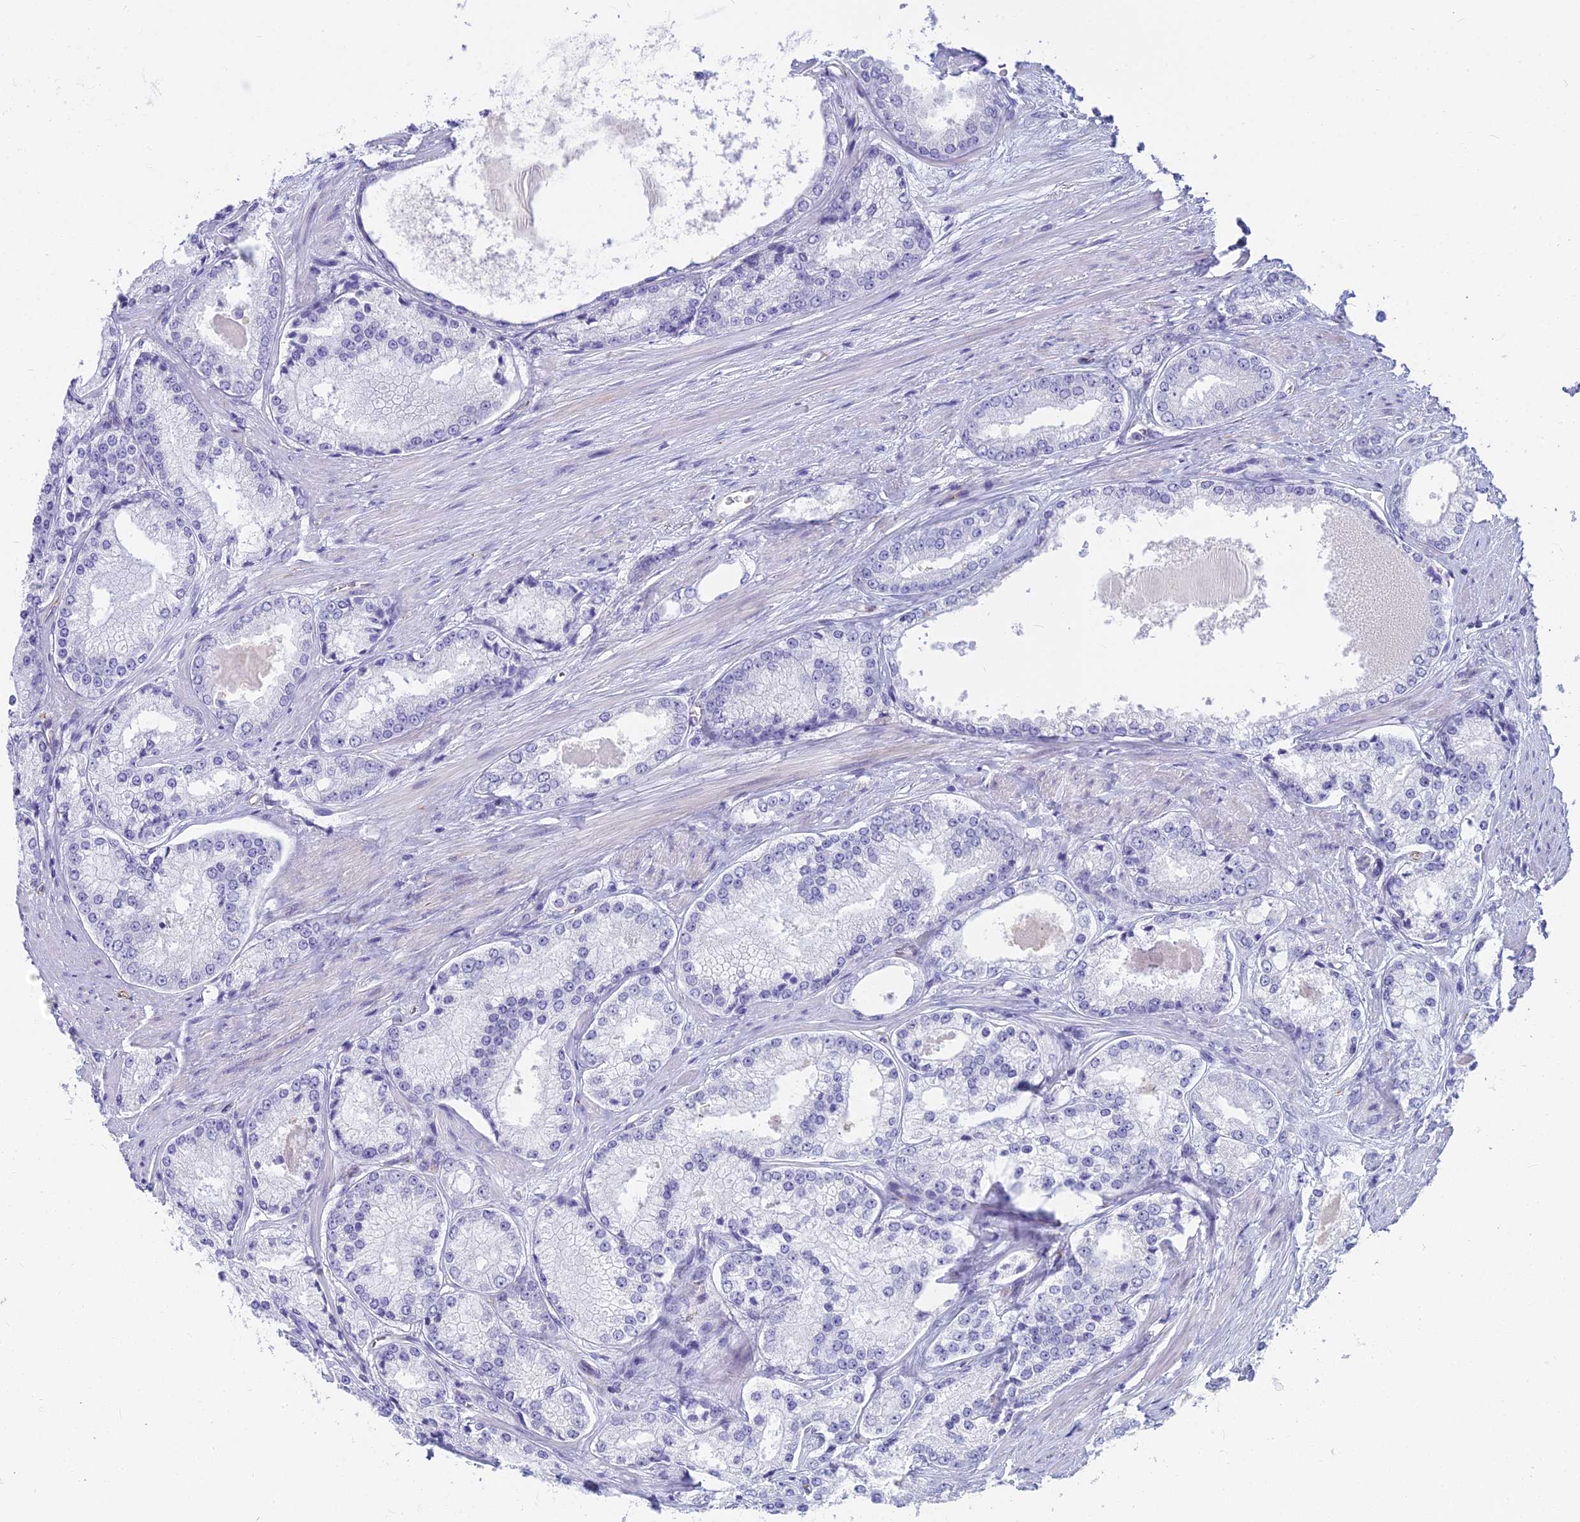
{"staining": {"intensity": "negative", "quantity": "none", "location": "none"}, "tissue": "prostate cancer", "cell_type": "Tumor cells", "image_type": "cancer", "snomed": [{"axis": "morphology", "description": "Adenocarcinoma, Low grade"}, {"axis": "topography", "description": "Prostate"}], "caption": "A high-resolution micrograph shows IHC staining of adenocarcinoma (low-grade) (prostate), which exhibits no significant positivity in tumor cells.", "gene": "EVI2A", "patient": {"sex": "male", "age": 68}}